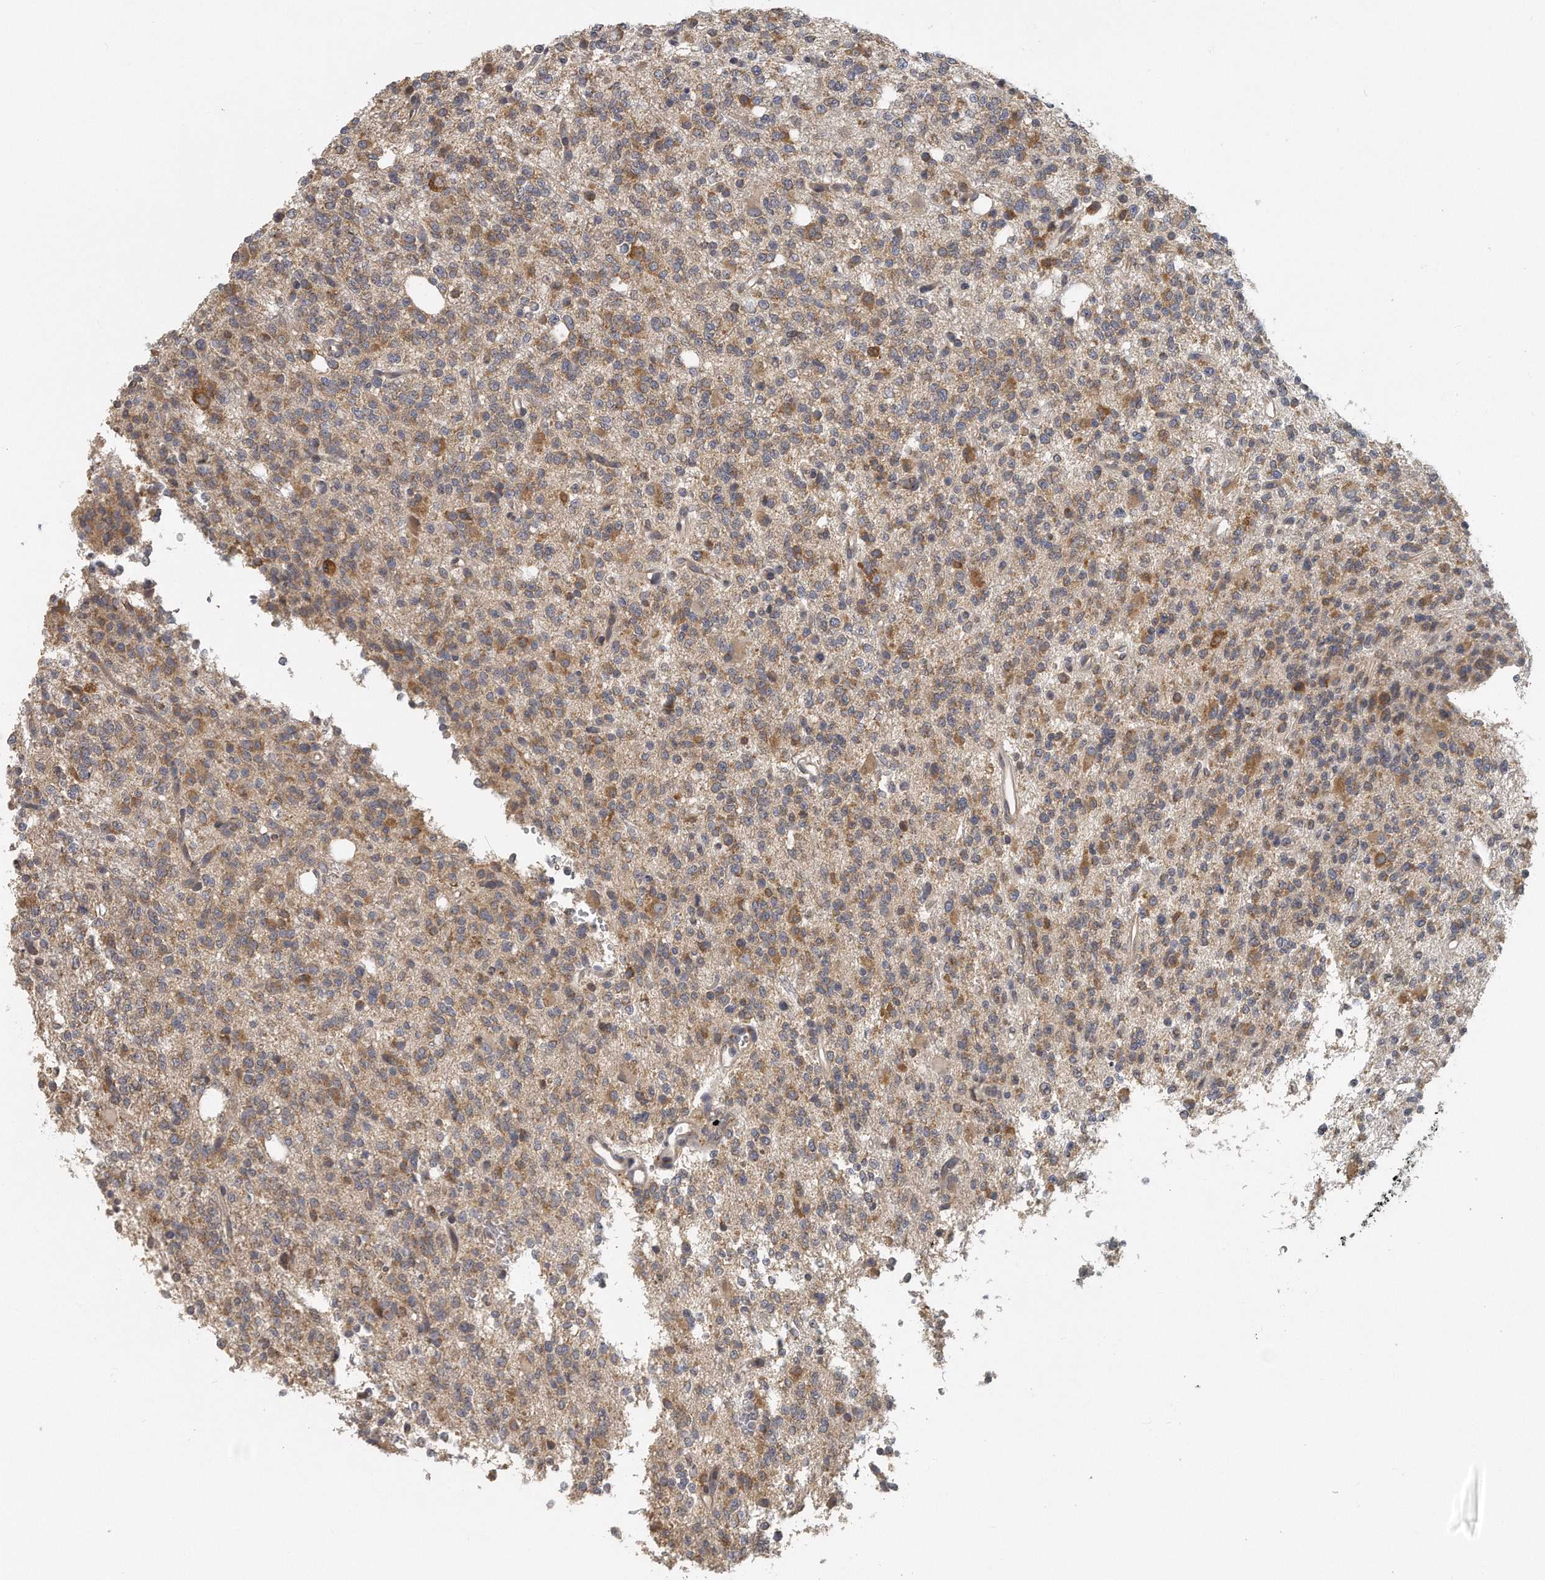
{"staining": {"intensity": "moderate", "quantity": ">75%", "location": "cytoplasmic/membranous"}, "tissue": "glioma", "cell_type": "Tumor cells", "image_type": "cancer", "snomed": [{"axis": "morphology", "description": "Glioma, malignant, High grade"}, {"axis": "topography", "description": "Brain"}], "caption": "A histopathology image of glioma stained for a protein shows moderate cytoplasmic/membranous brown staining in tumor cells.", "gene": "EIF3I", "patient": {"sex": "female", "age": 62}}